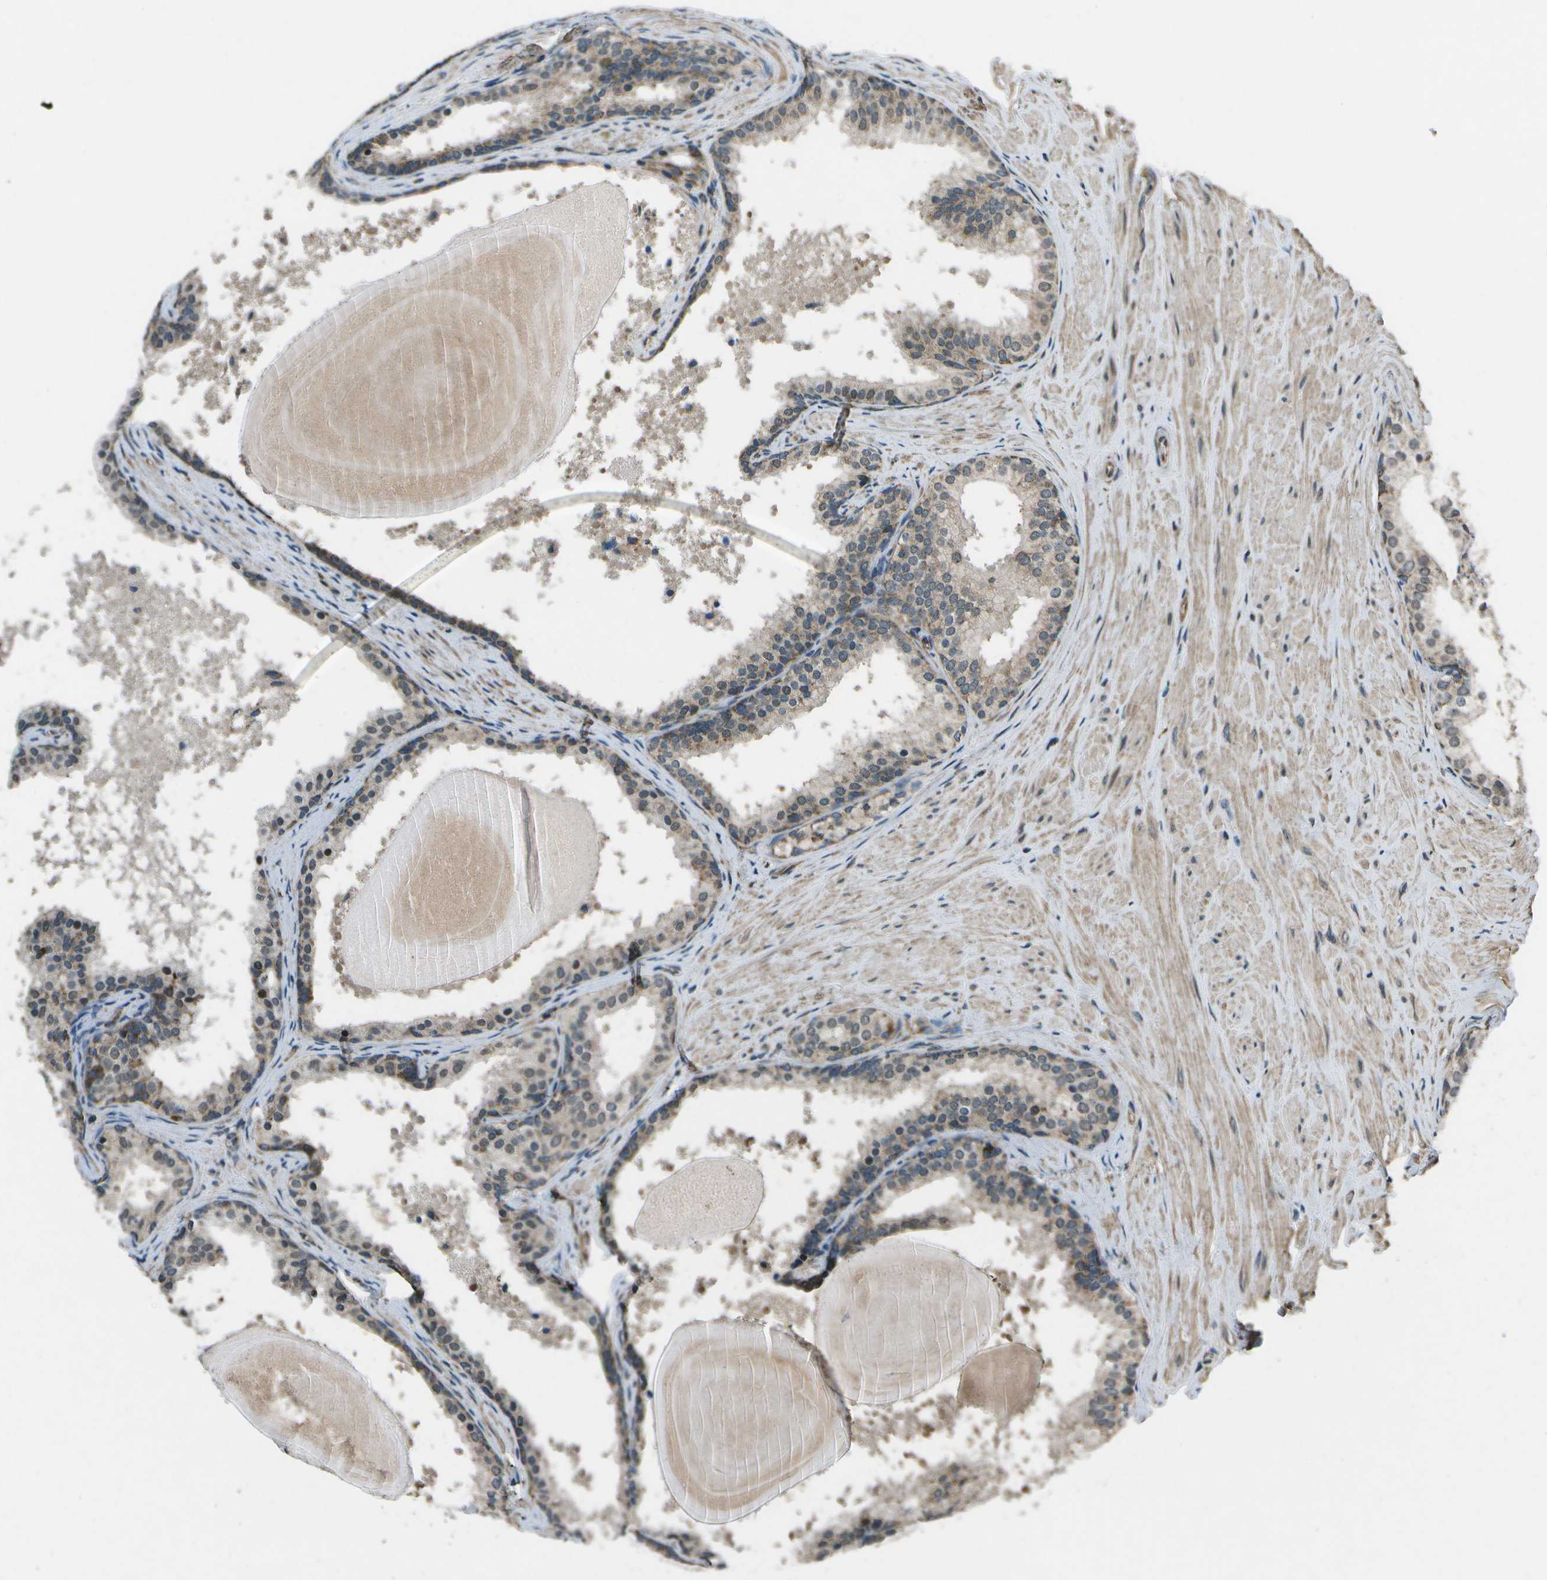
{"staining": {"intensity": "weak", "quantity": "25%-75%", "location": "cytoplasmic/membranous"}, "tissue": "prostate cancer", "cell_type": "Tumor cells", "image_type": "cancer", "snomed": [{"axis": "morphology", "description": "Adenocarcinoma, Low grade"}, {"axis": "topography", "description": "Prostate"}], "caption": "Protein staining by immunohistochemistry exhibits weak cytoplasmic/membranous positivity in about 25%-75% of tumor cells in prostate cancer.", "gene": "EIF2AK1", "patient": {"sex": "male", "age": 69}}